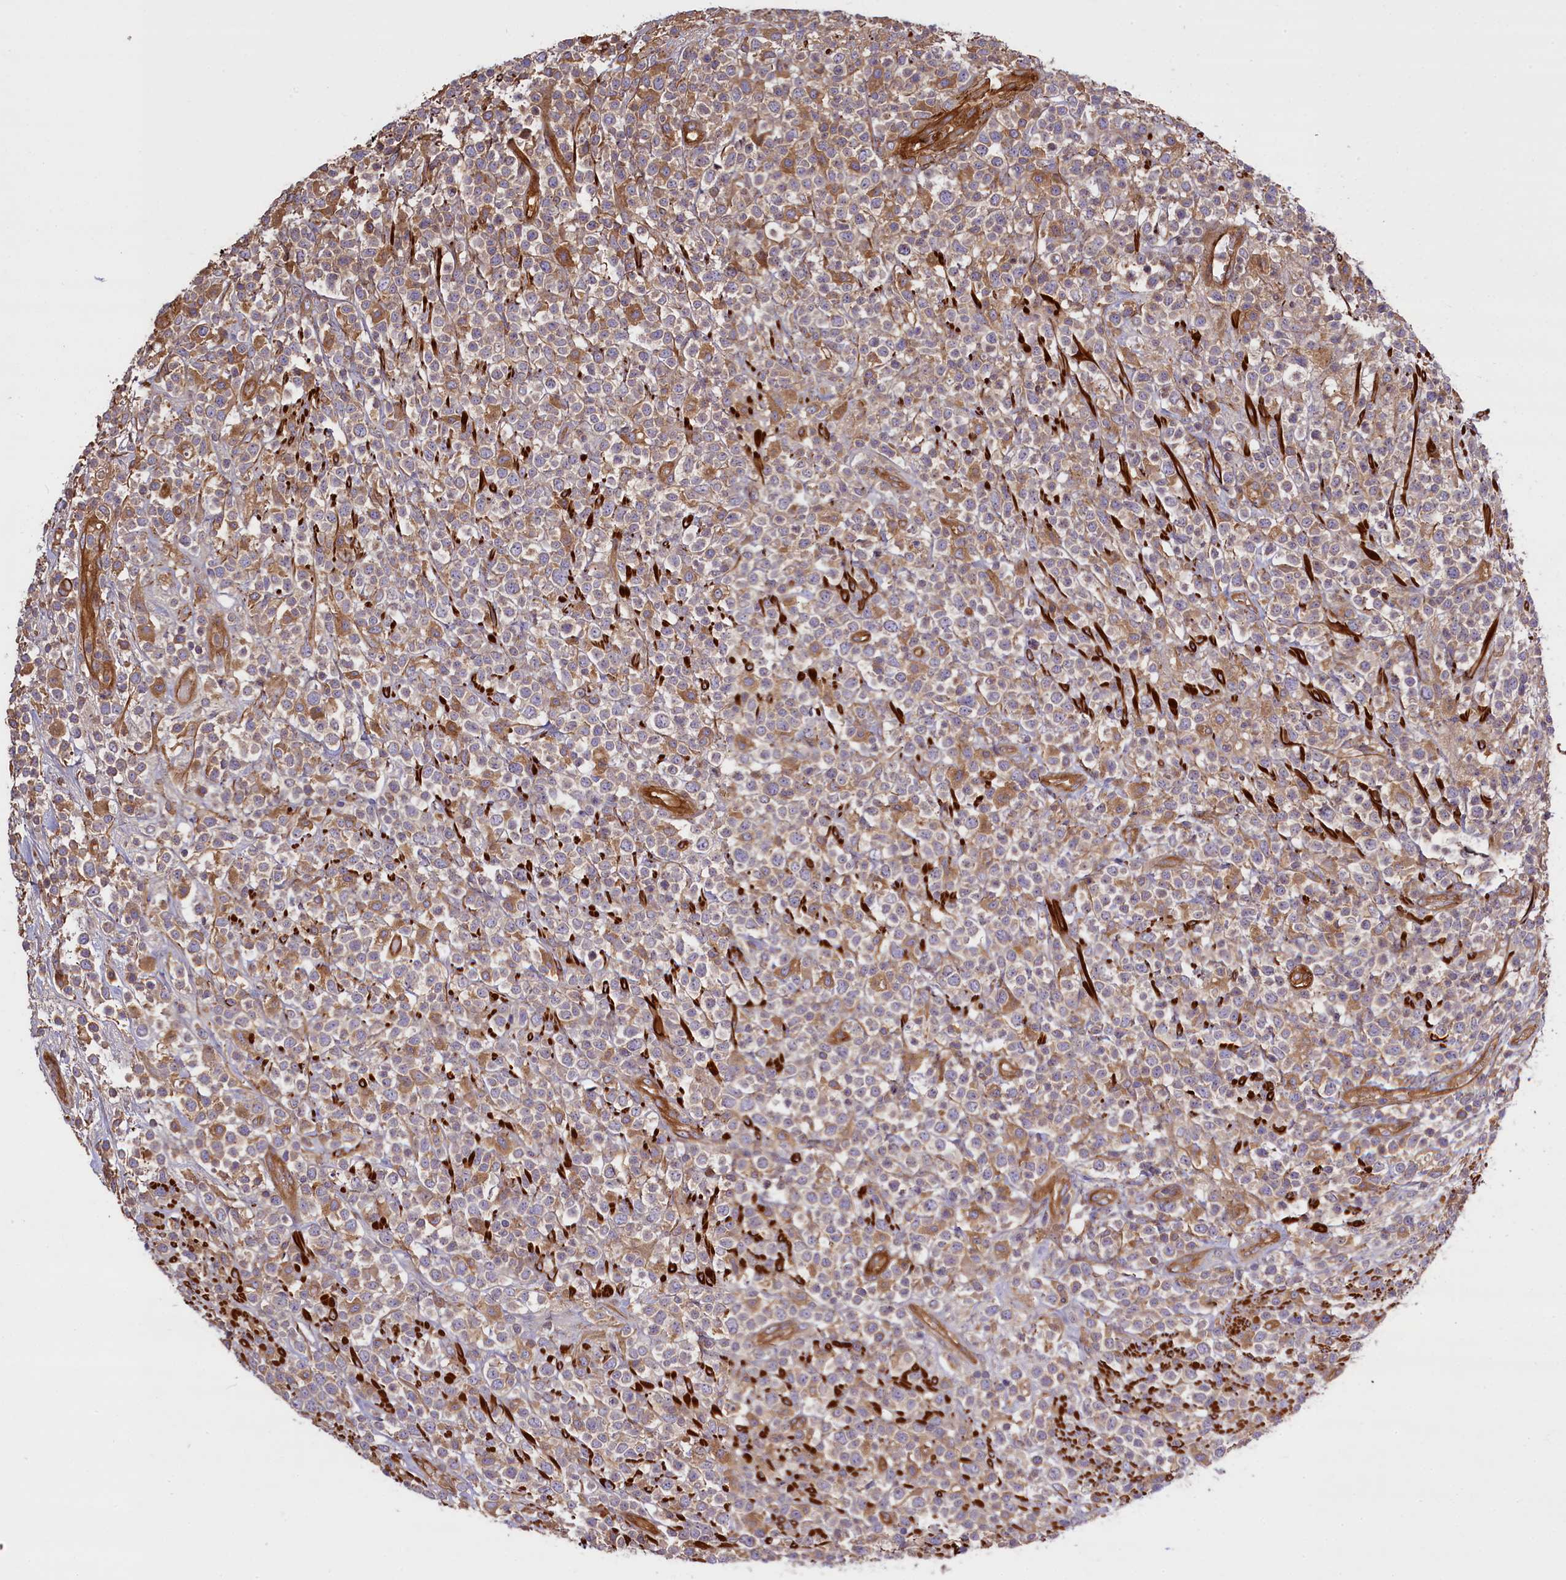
{"staining": {"intensity": "weak", "quantity": "25%-75%", "location": "cytoplasmic/membranous"}, "tissue": "lymphoma", "cell_type": "Tumor cells", "image_type": "cancer", "snomed": [{"axis": "morphology", "description": "Malignant lymphoma, non-Hodgkin's type, High grade"}, {"axis": "topography", "description": "Colon"}], "caption": "Protein expression analysis of human lymphoma reveals weak cytoplasmic/membranous expression in approximately 25%-75% of tumor cells.", "gene": "FUZ", "patient": {"sex": "female", "age": 53}}